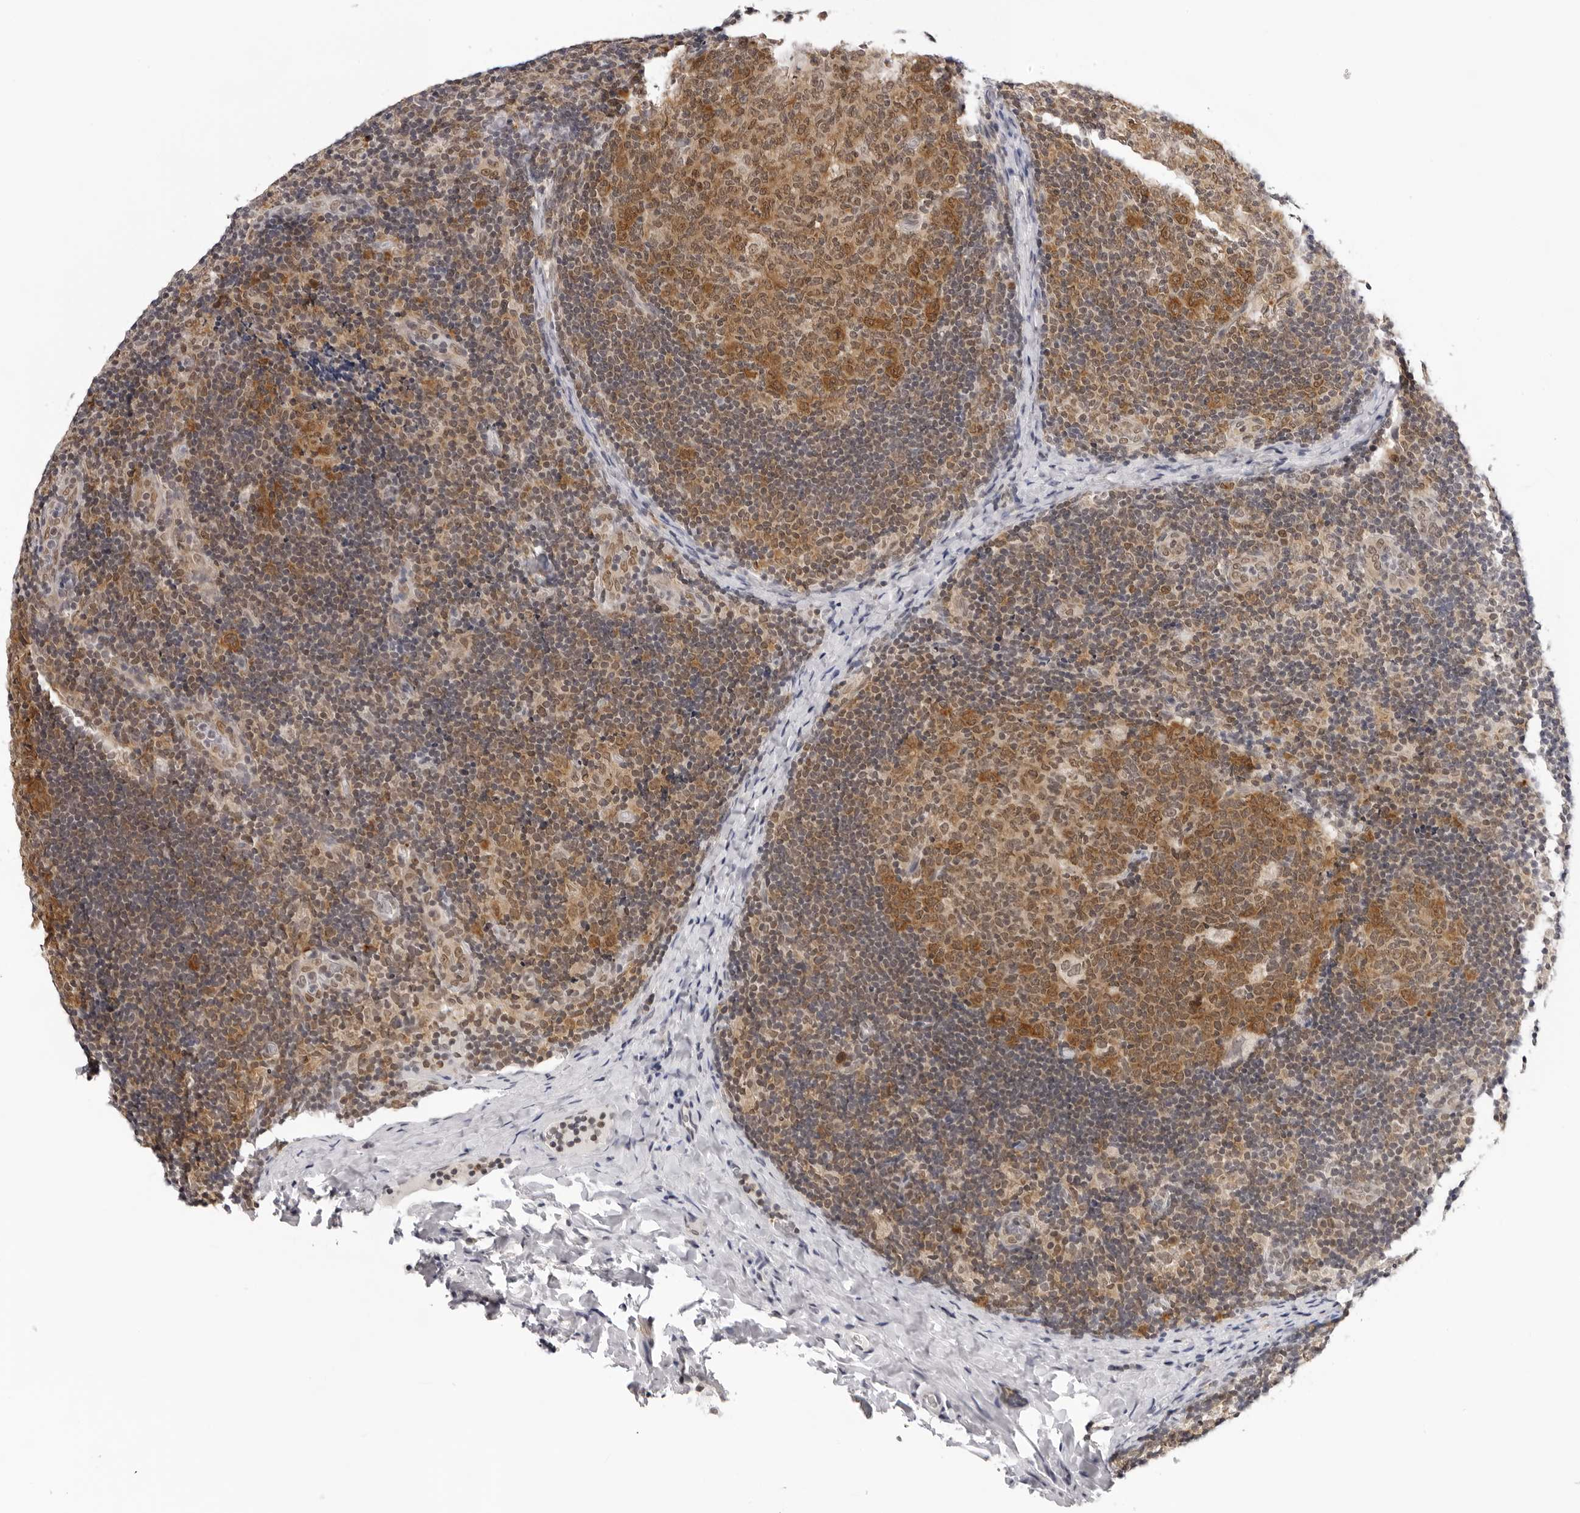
{"staining": {"intensity": "moderate", "quantity": ">75%", "location": "cytoplasmic/membranous,nuclear"}, "tissue": "lymph node", "cell_type": "Germinal center cells", "image_type": "normal", "snomed": [{"axis": "morphology", "description": "Normal tissue, NOS"}, {"axis": "topography", "description": "Lymph node"}], "caption": "Protein staining by IHC displays moderate cytoplasmic/membranous,nuclear positivity in approximately >75% of germinal center cells in unremarkable lymph node.", "gene": "WDR77", "patient": {"sex": "female", "age": 14}}